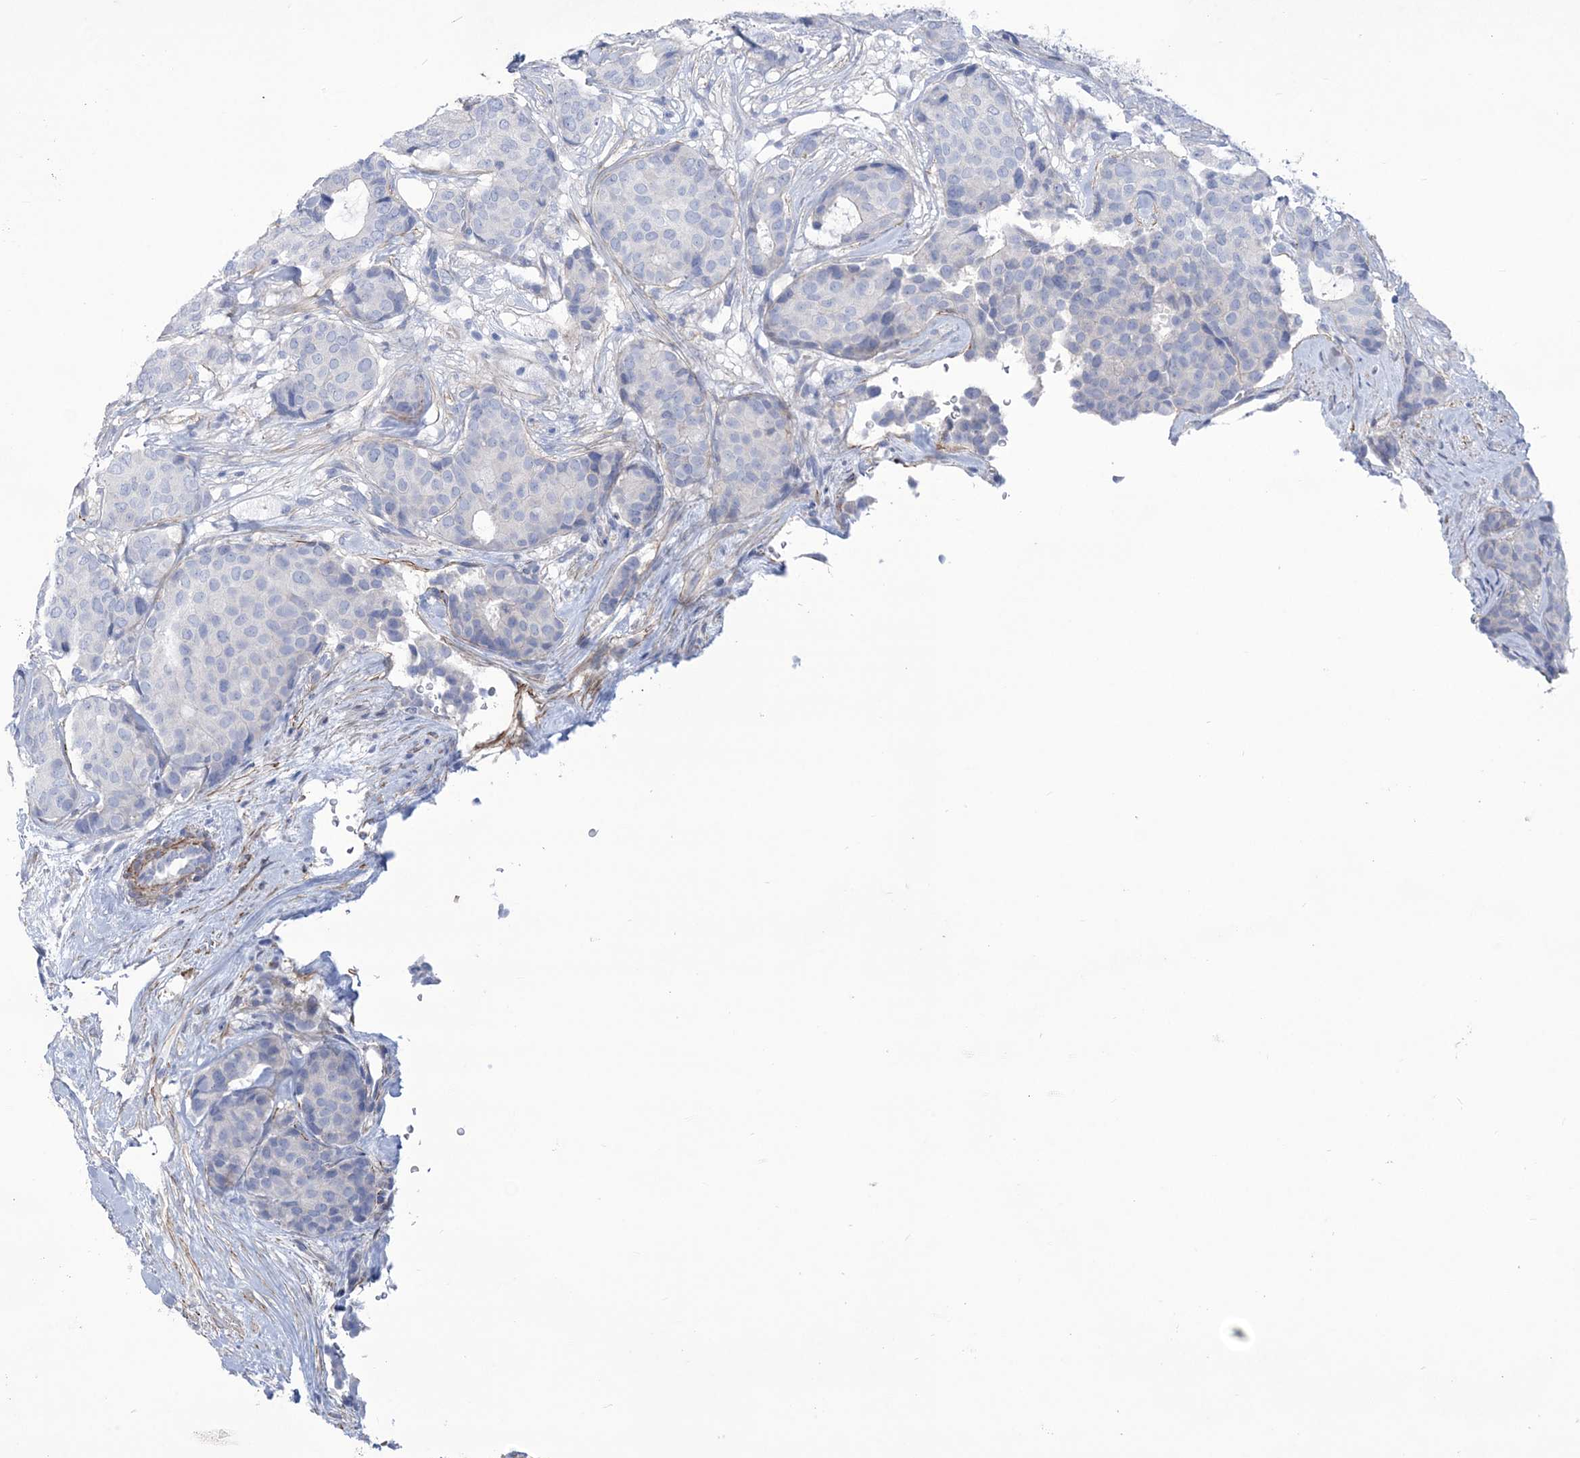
{"staining": {"intensity": "negative", "quantity": "none", "location": "none"}, "tissue": "breast cancer", "cell_type": "Tumor cells", "image_type": "cancer", "snomed": [{"axis": "morphology", "description": "Duct carcinoma"}, {"axis": "topography", "description": "Breast"}], "caption": "This photomicrograph is of breast cancer stained with IHC to label a protein in brown with the nuclei are counter-stained blue. There is no expression in tumor cells.", "gene": "WDR74", "patient": {"sex": "female", "age": 75}}